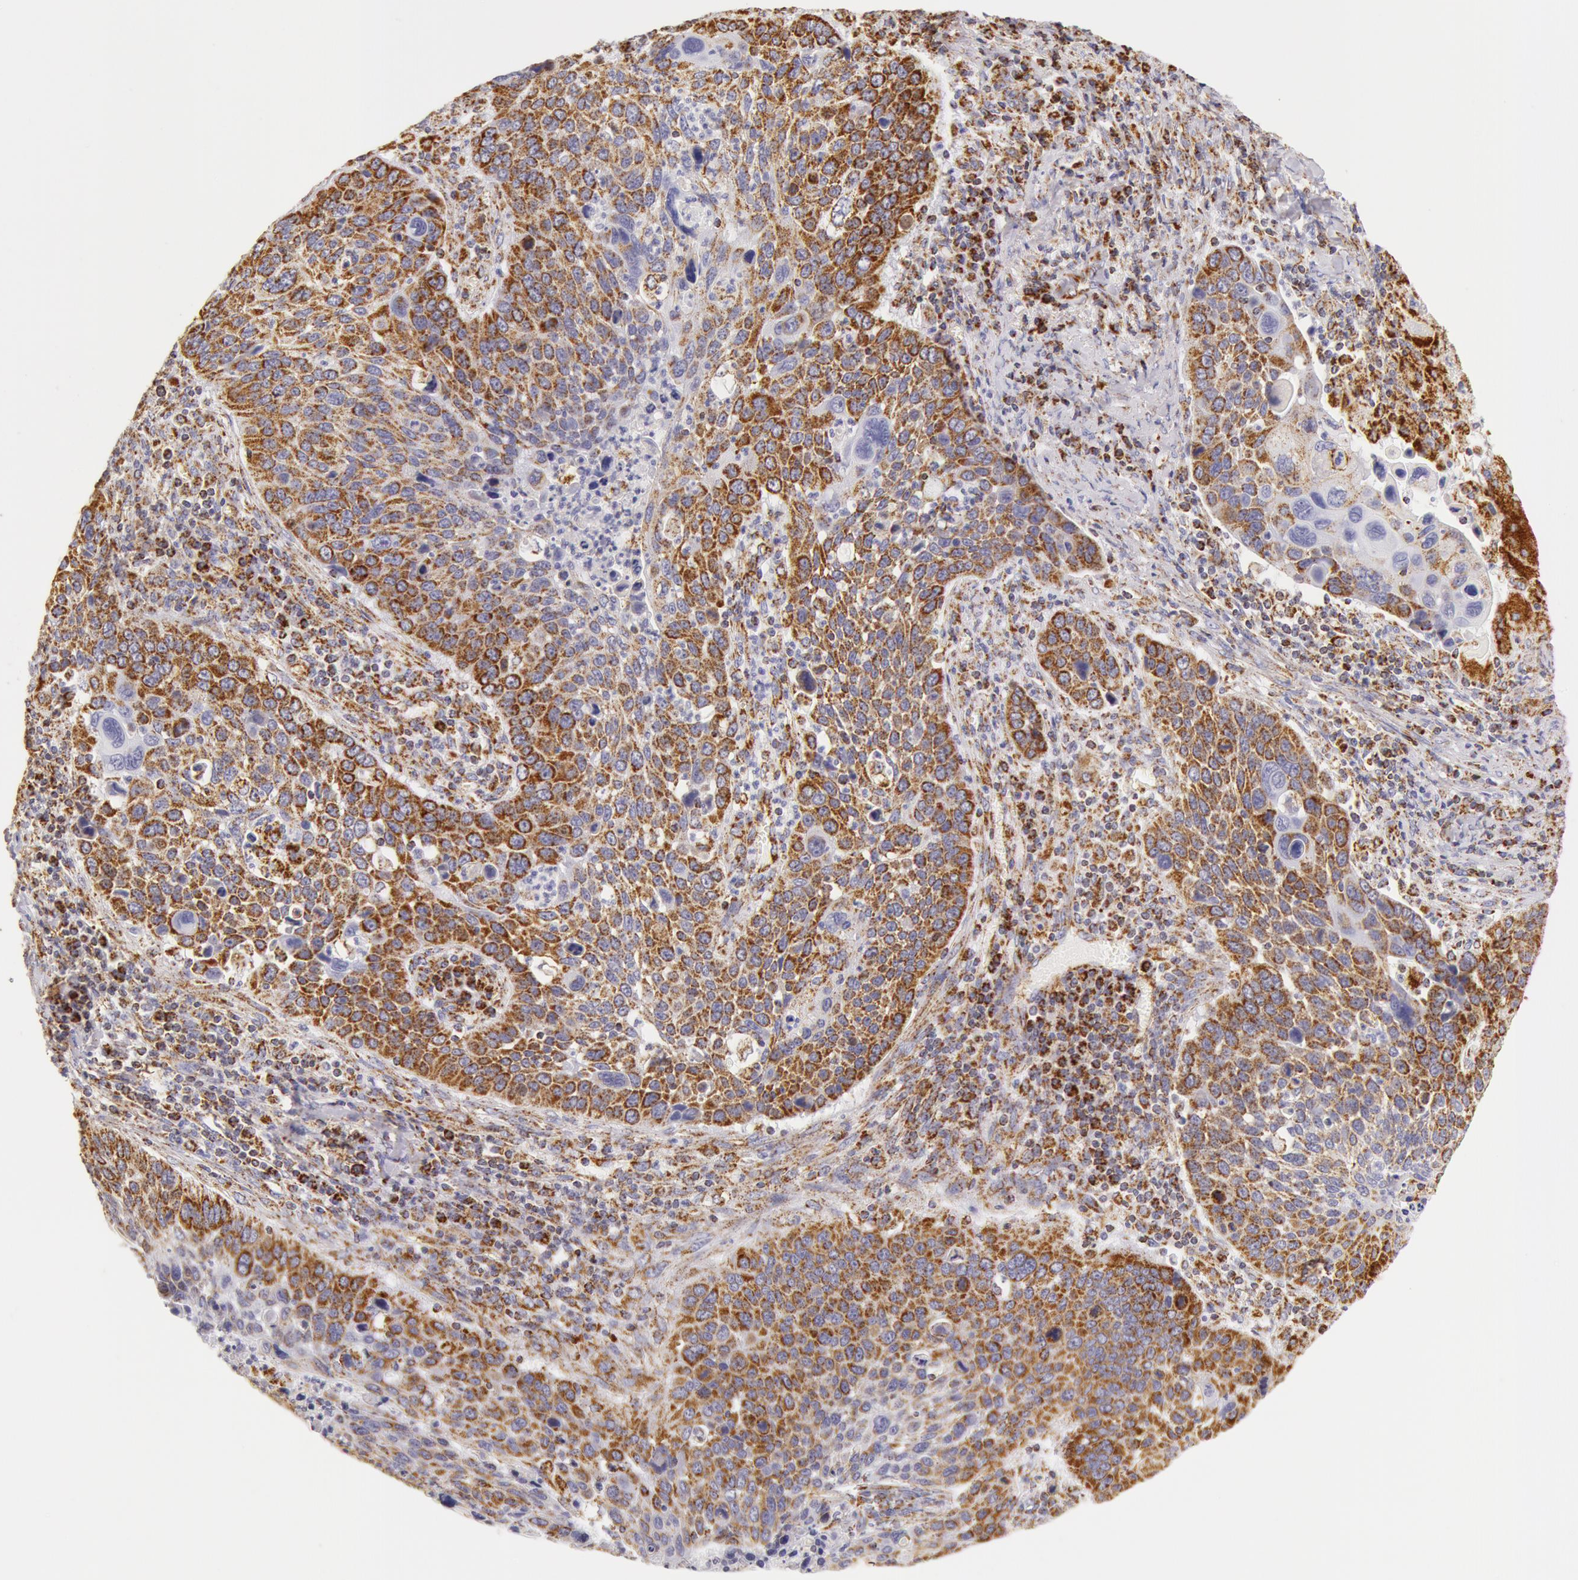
{"staining": {"intensity": "moderate", "quantity": ">75%", "location": "cytoplasmic/membranous"}, "tissue": "lung cancer", "cell_type": "Tumor cells", "image_type": "cancer", "snomed": [{"axis": "morphology", "description": "Squamous cell carcinoma, NOS"}, {"axis": "topography", "description": "Lung"}], "caption": "Immunohistochemical staining of human squamous cell carcinoma (lung) demonstrates medium levels of moderate cytoplasmic/membranous protein expression in approximately >75% of tumor cells.", "gene": "ATP5F1B", "patient": {"sex": "male", "age": 68}}